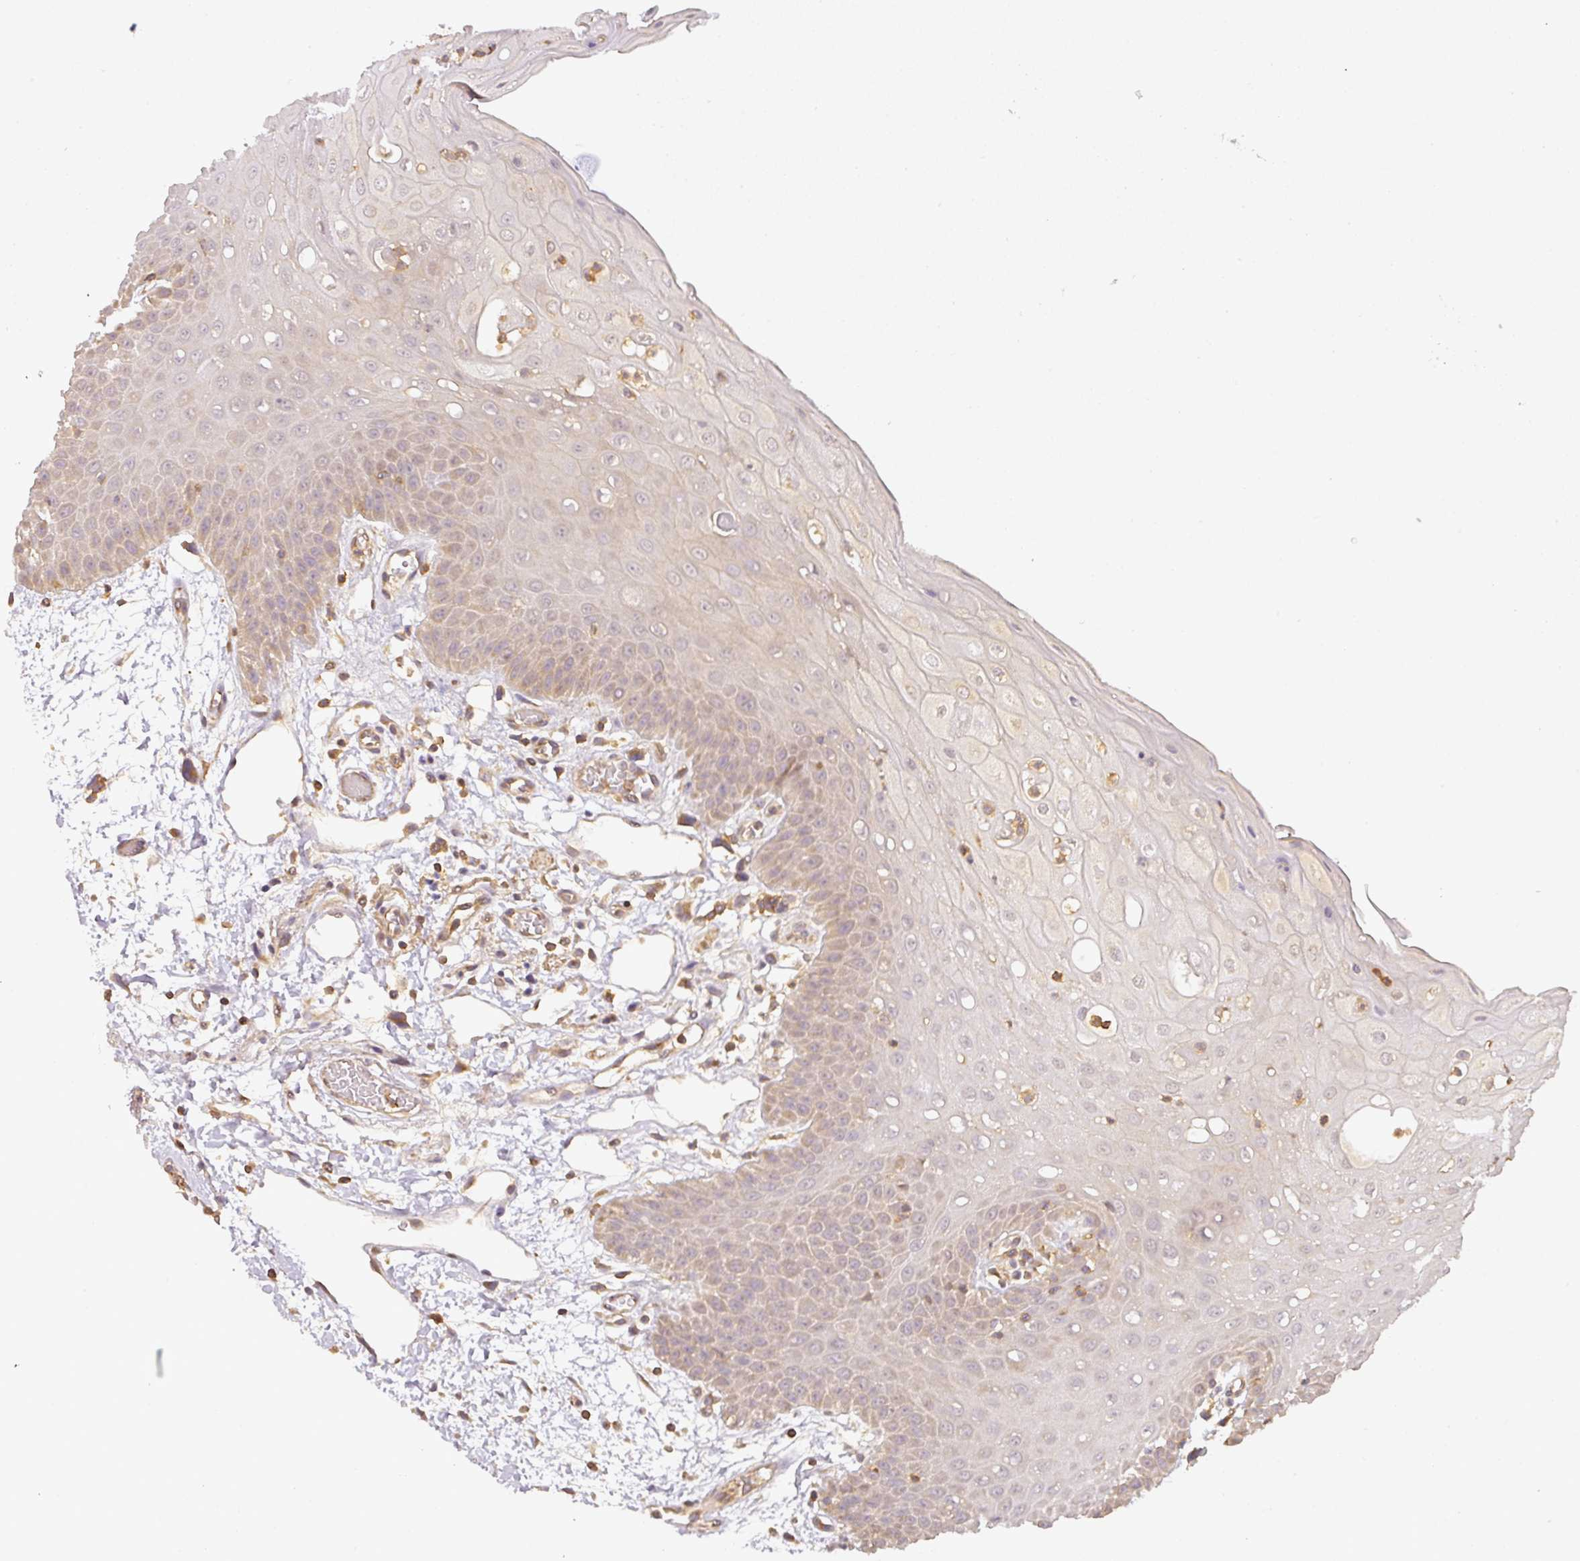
{"staining": {"intensity": "weak", "quantity": "<25%", "location": "cytoplasmic/membranous"}, "tissue": "oral mucosa", "cell_type": "Squamous epithelial cells", "image_type": "normal", "snomed": [{"axis": "morphology", "description": "Normal tissue, NOS"}, {"axis": "topography", "description": "Oral tissue"}, {"axis": "topography", "description": "Tounge, NOS"}], "caption": "Immunohistochemistry micrograph of unremarkable human oral mucosa stained for a protein (brown), which exhibits no expression in squamous epithelial cells.", "gene": "TCL1B", "patient": {"sex": "female", "age": 59}}